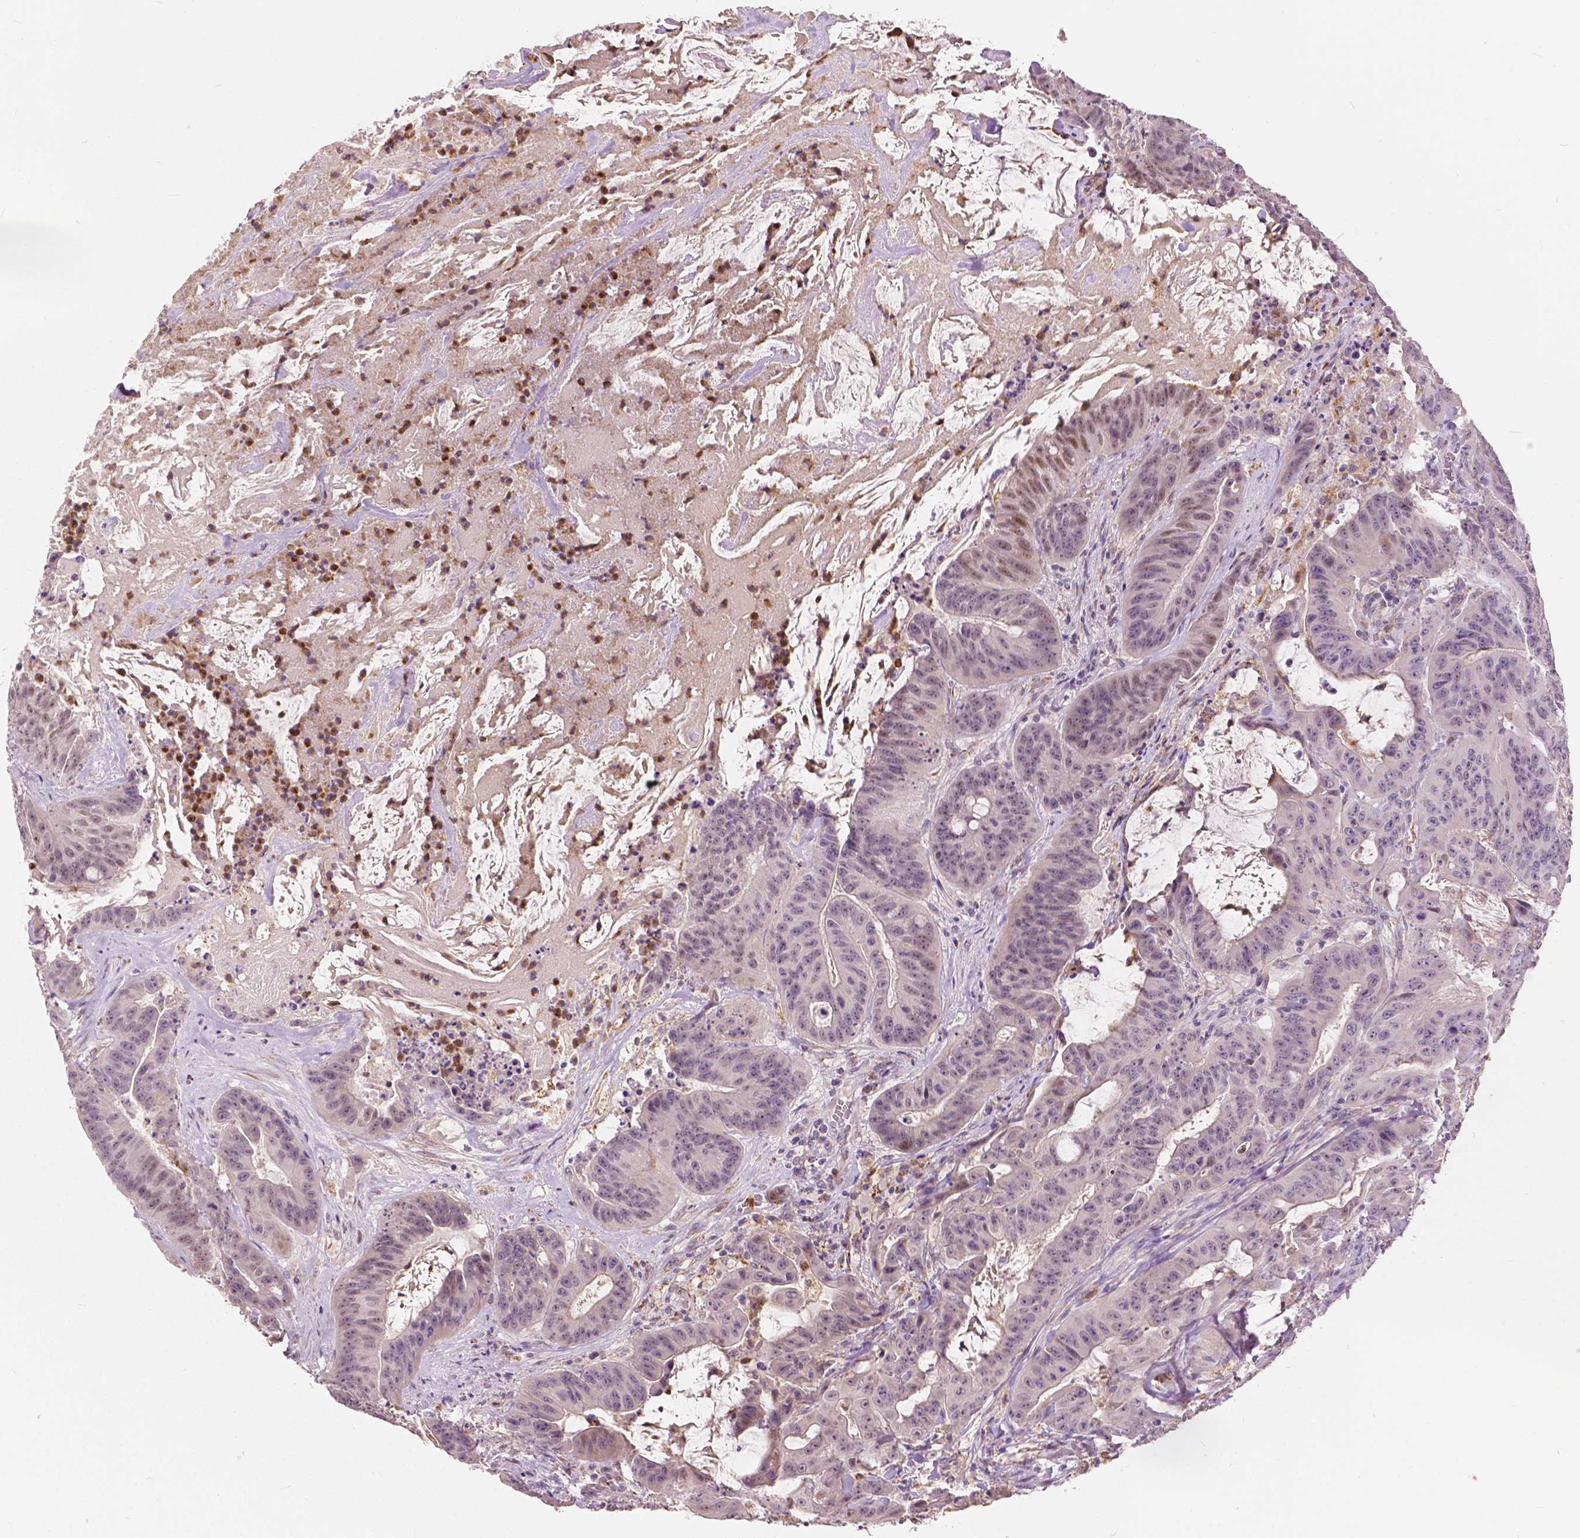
{"staining": {"intensity": "weak", "quantity": "25%-75%", "location": "nuclear"}, "tissue": "colorectal cancer", "cell_type": "Tumor cells", "image_type": "cancer", "snomed": [{"axis": "morphology", "description": "Adenocarcinoma, NOS"}, {"axis": "topography", "description": "Colon"}], "caption": "IHC histopathology image of neoplastic tissue: colorectal adenocarcinoma stained using immunohistochemistry (IHC) demonstrates low levels of weak protein expression localized specifically in the nuclear of tumor cells, appearing as a nuclear brown color.", "gene": "DLX6", "patient": {"sex": "male", "age": 33}}